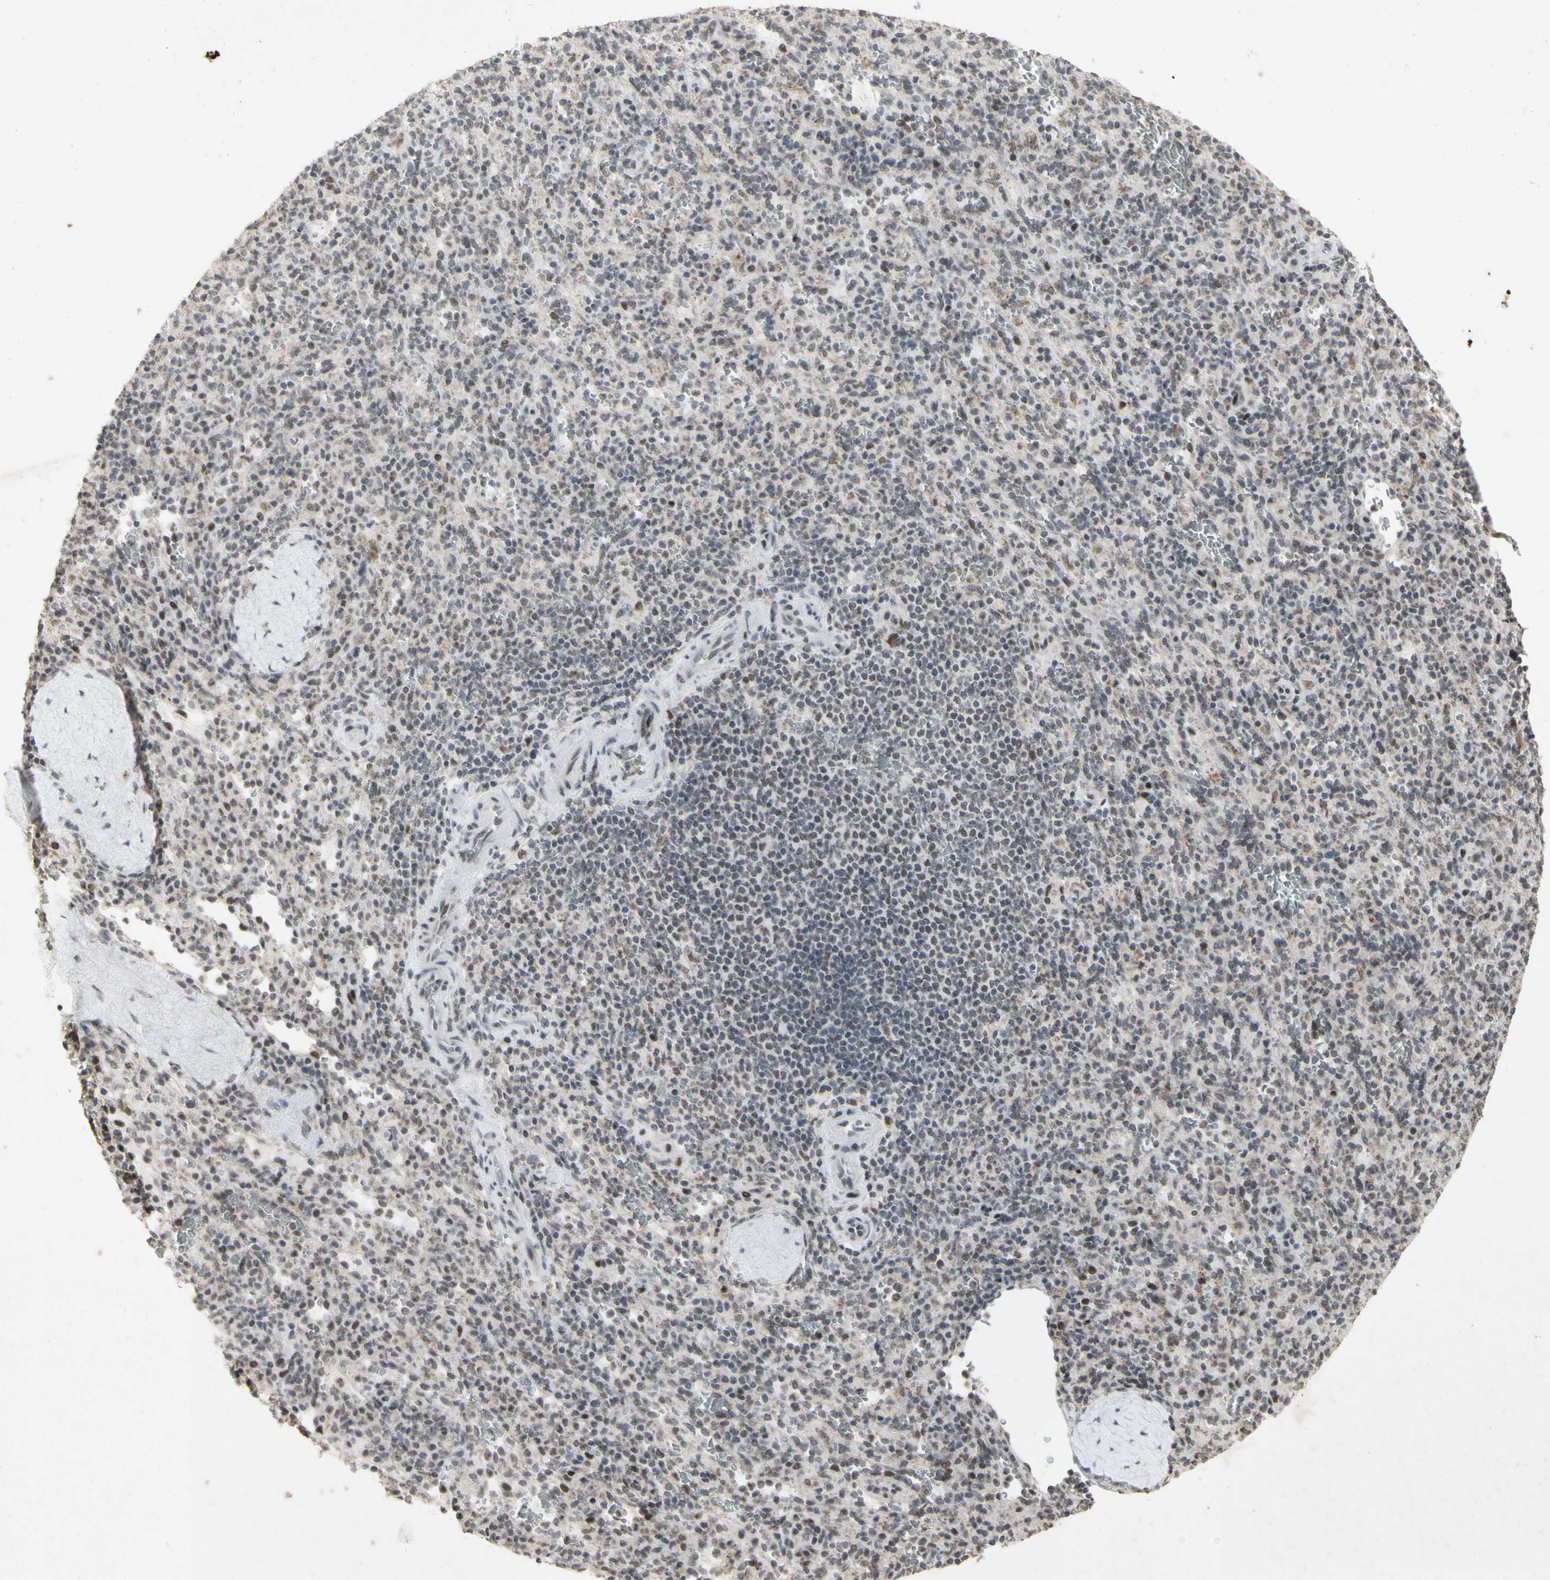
{"staining": {"intensity": "weak", "quantity": "25%-75%", "location": "nuclear"}, "tissue": "spleen", "cell_type": "Cells in red pulp", "image_type": "normal", "snomed": [{"axis": "morphology", "description": "Normal tissue, NOS"}, {"axis": "topography", "description": "Spleen"}], "caption": "DAB immunohistochemical staining of benign human spleen exhibits weak nuclear protein positivity in about 25%-75% of cells in red pulp.", "gene": "CENPB", "patient": {"sex": "male", "age": 36}}